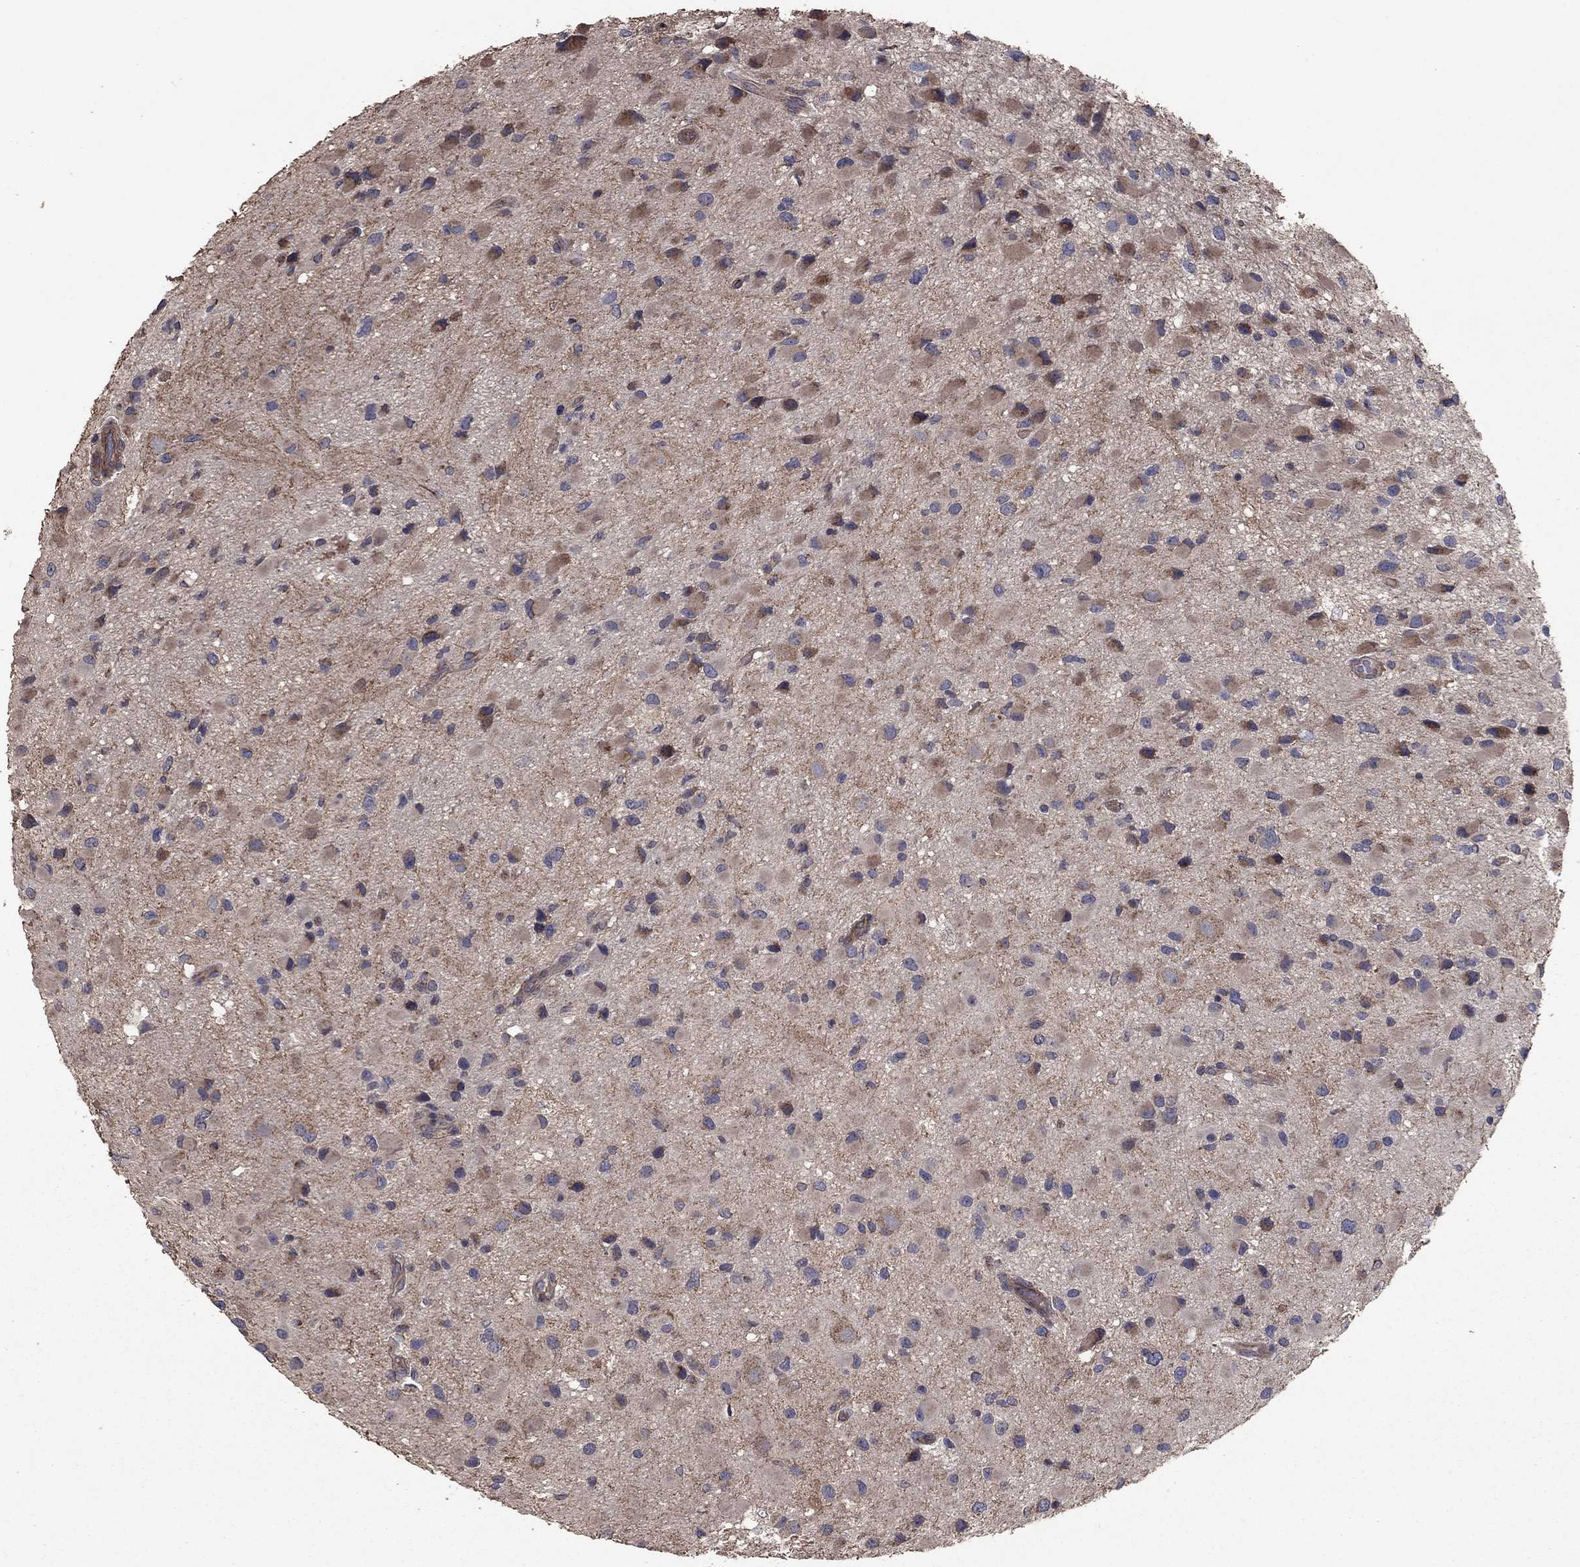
{"staining": {"intensity": "negative", "quantity": "none", "location": "none"}, "tissue": "glioma", "cell_type": "Tumor cells", "image_type": "cancer", "snomed": [{"axis": "morphology", "description": "Glioma, malignant, Low grade"}, {"axis": "topography", "description": "Brain"}], "caption": "This is an immunohistochemistry (IHC) photomicrograph of low-grade glioma (malignant). There is no staining in tumor cells.", "gene": "FLT4", "patient": {"sex": "female", "age": 32}}